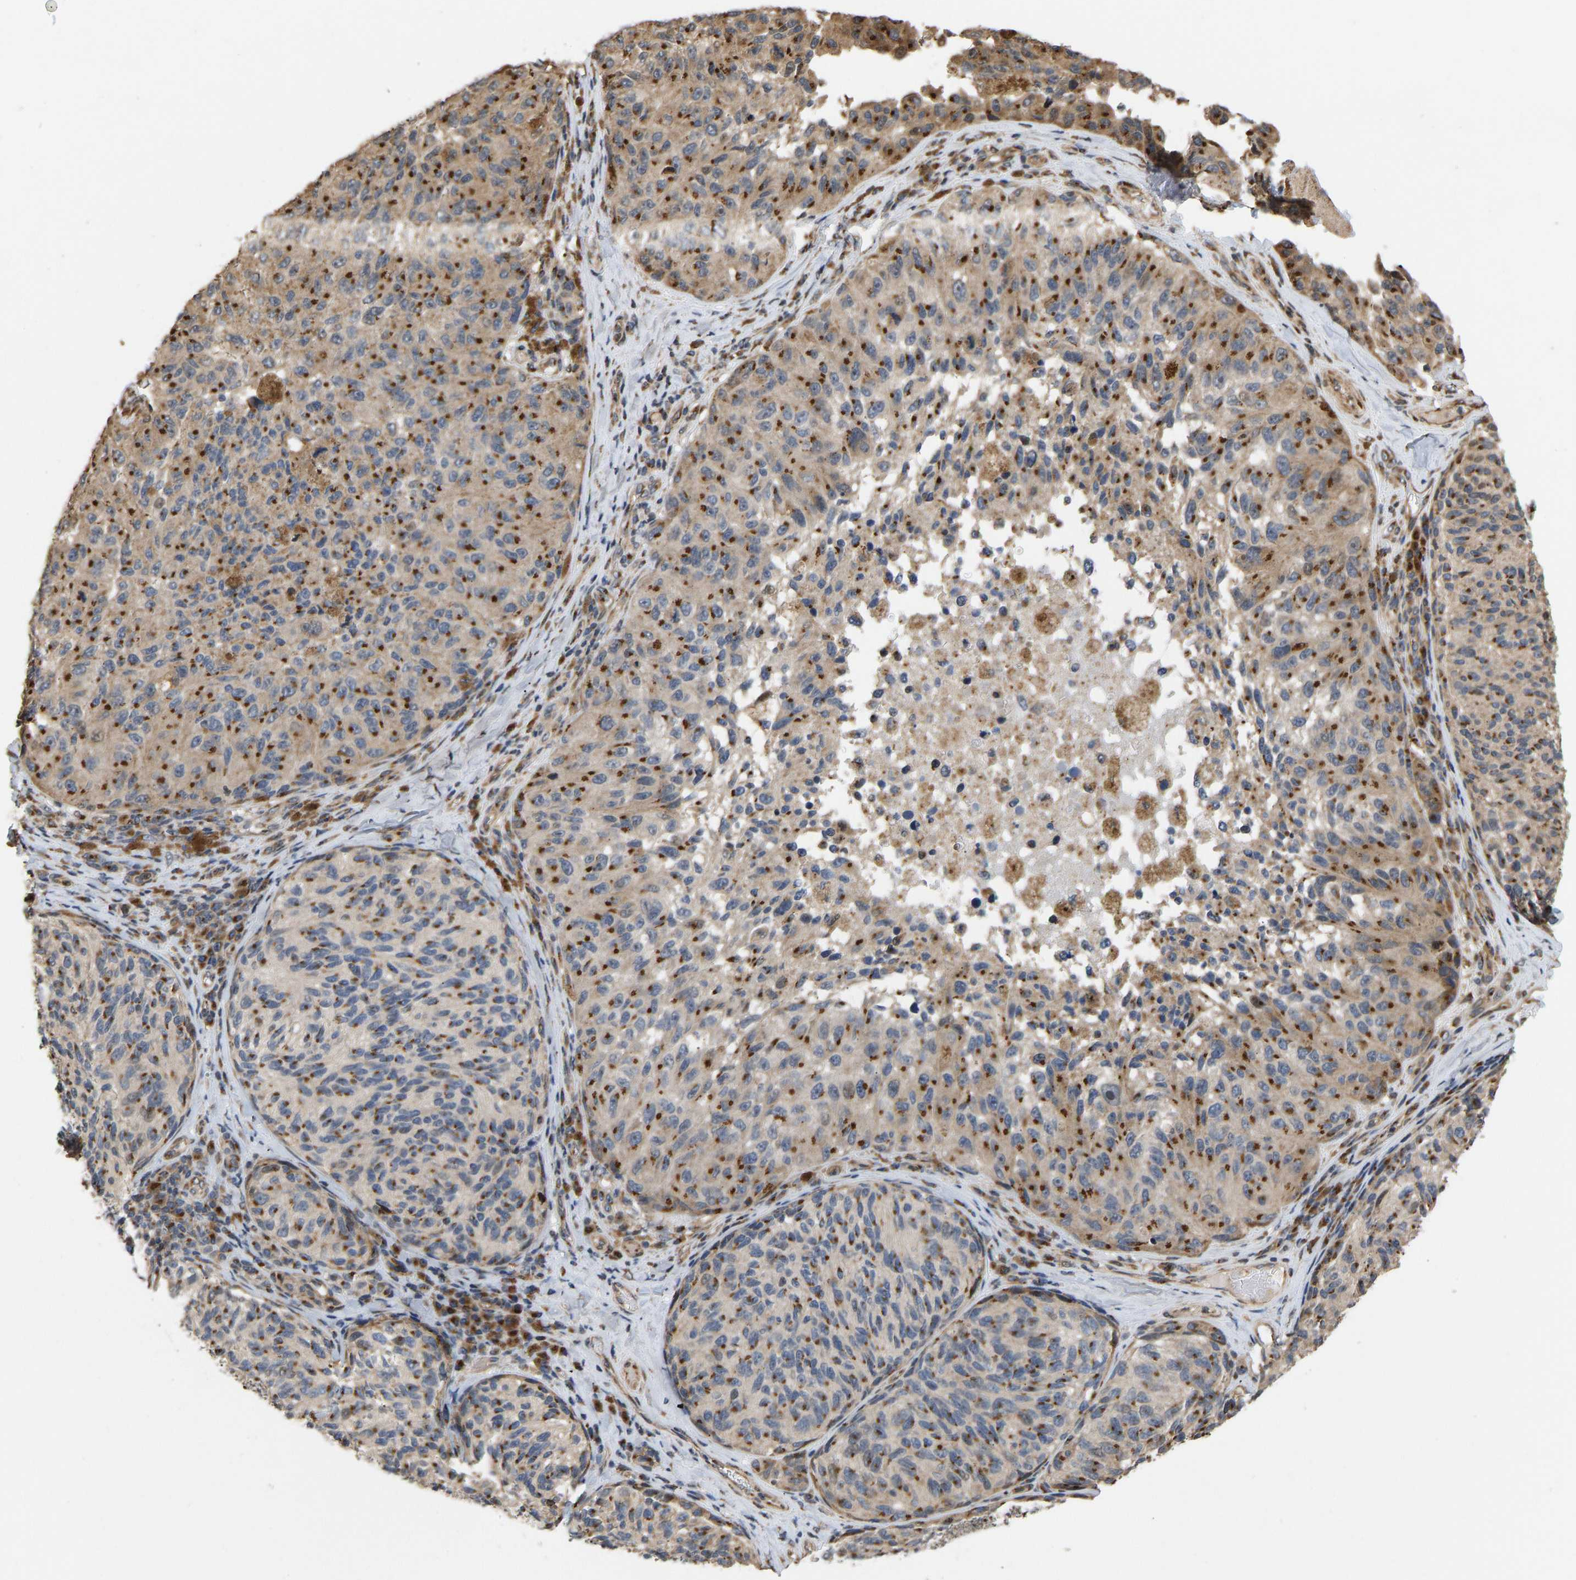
{"staining": {"intensity": "strong", "quantity": ">75%", "location": "cytoplasmic/membranous"}, "tissue": "melanoma", "cell_type": "Tumor cells", "image_type": "cancer", "snomed": [{"axis": "morphology", "description": "Malignant melanoma, NOS"}, {"axis": "topography", "description": "Skin"}], "caption": "Malignant melanoma was stained to show a protein in brown. There is high levels of strong cytoplasmic/membranous staining in about >75% of tumor cells.", "gene": "YIPF4", "patient": {"sex": "female", "age": 73}}